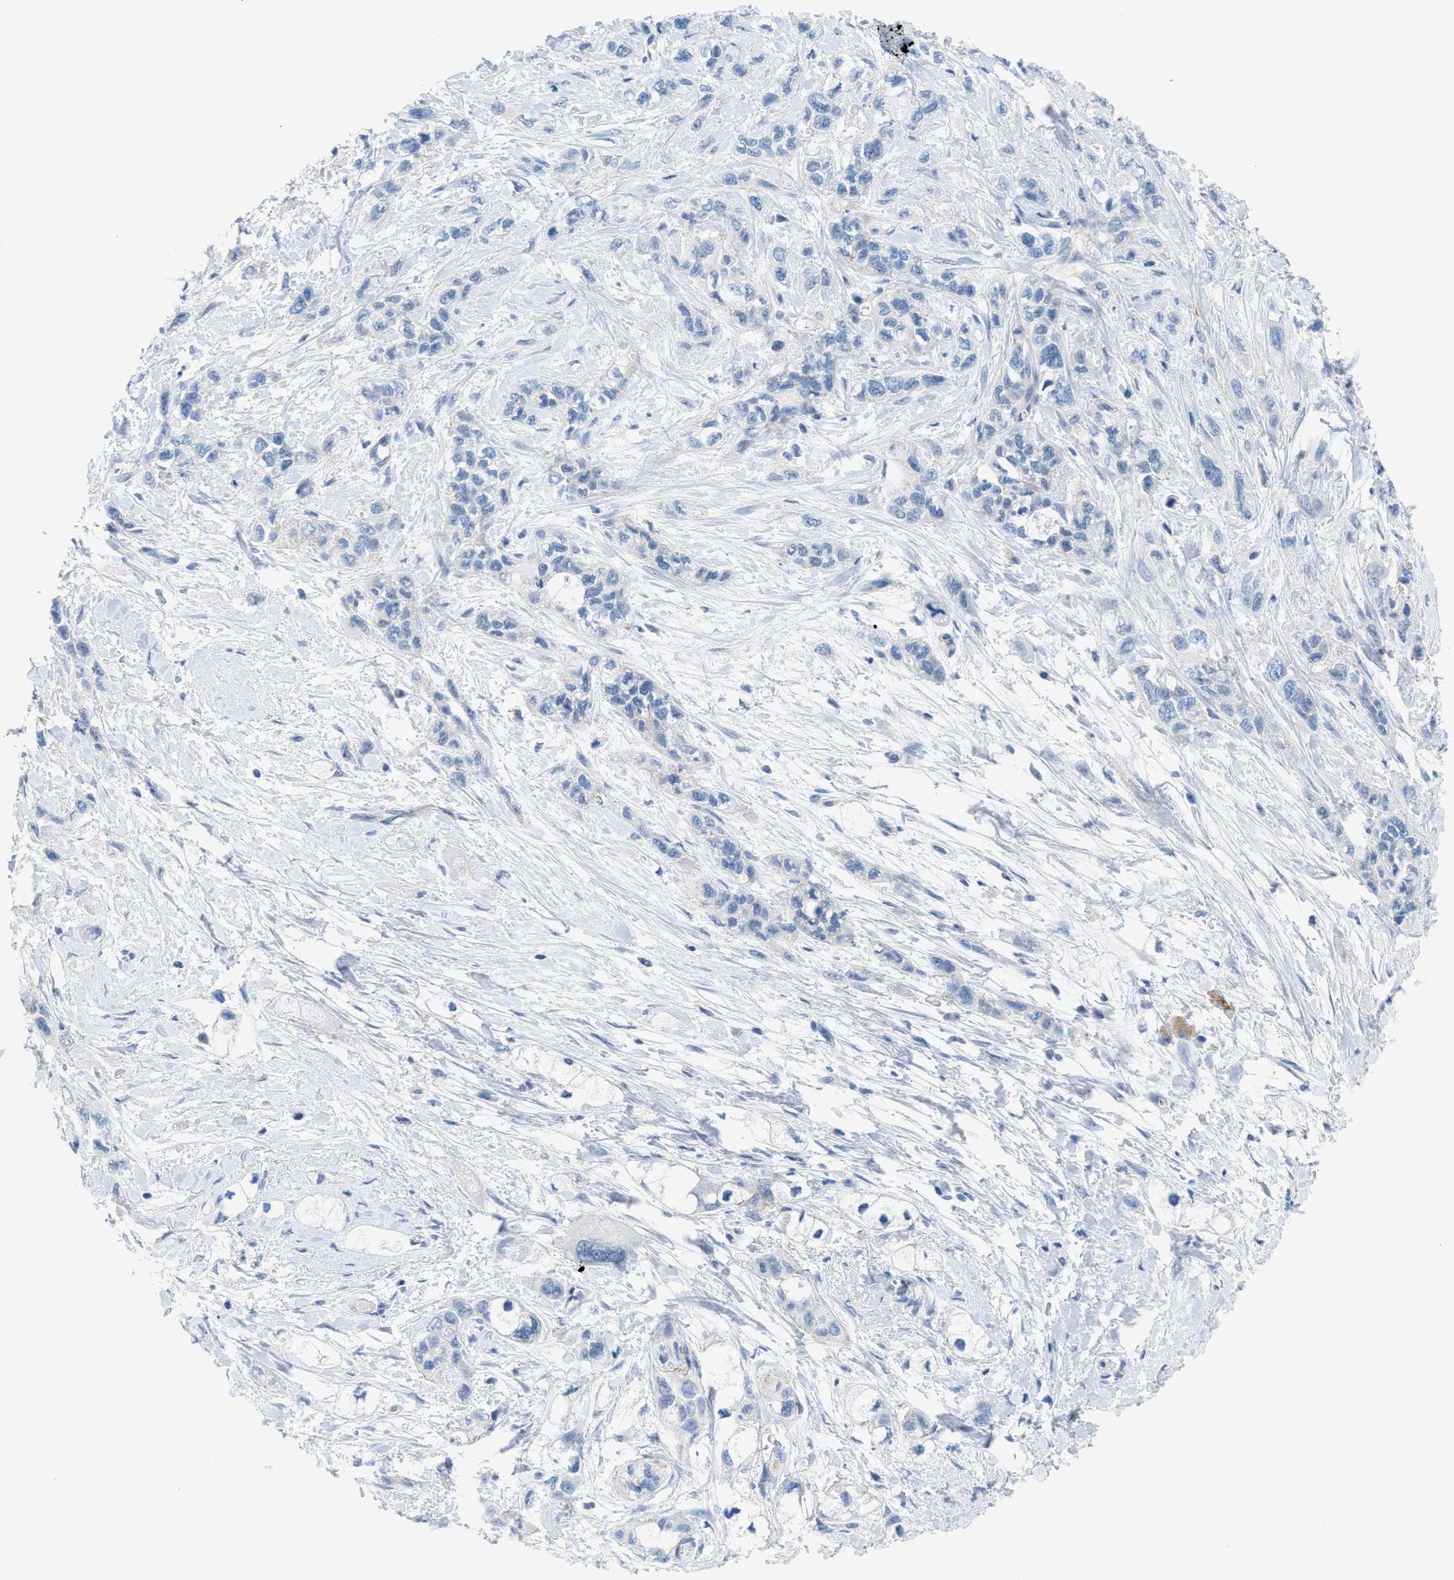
{"staining": {"intensity": "negative", "quantity": "none", "location": "none"}, "tissue": "pancreatic cancer", "cell_type": "Tumor cells", "image_type": "cancer", "snomed": [{"axis": "morphology", "description": "Adenocarcinoma, NOS"}, {"axis": "topography", "description": "Pancreas"}], "caption": "This is an immunohistochemistry histopathology image of pancreatic cancer (adenocarcinoma). There is no expression in tumor cells.", "gene": "CRB3", "patient": {"sex": "male", "age": 74}}